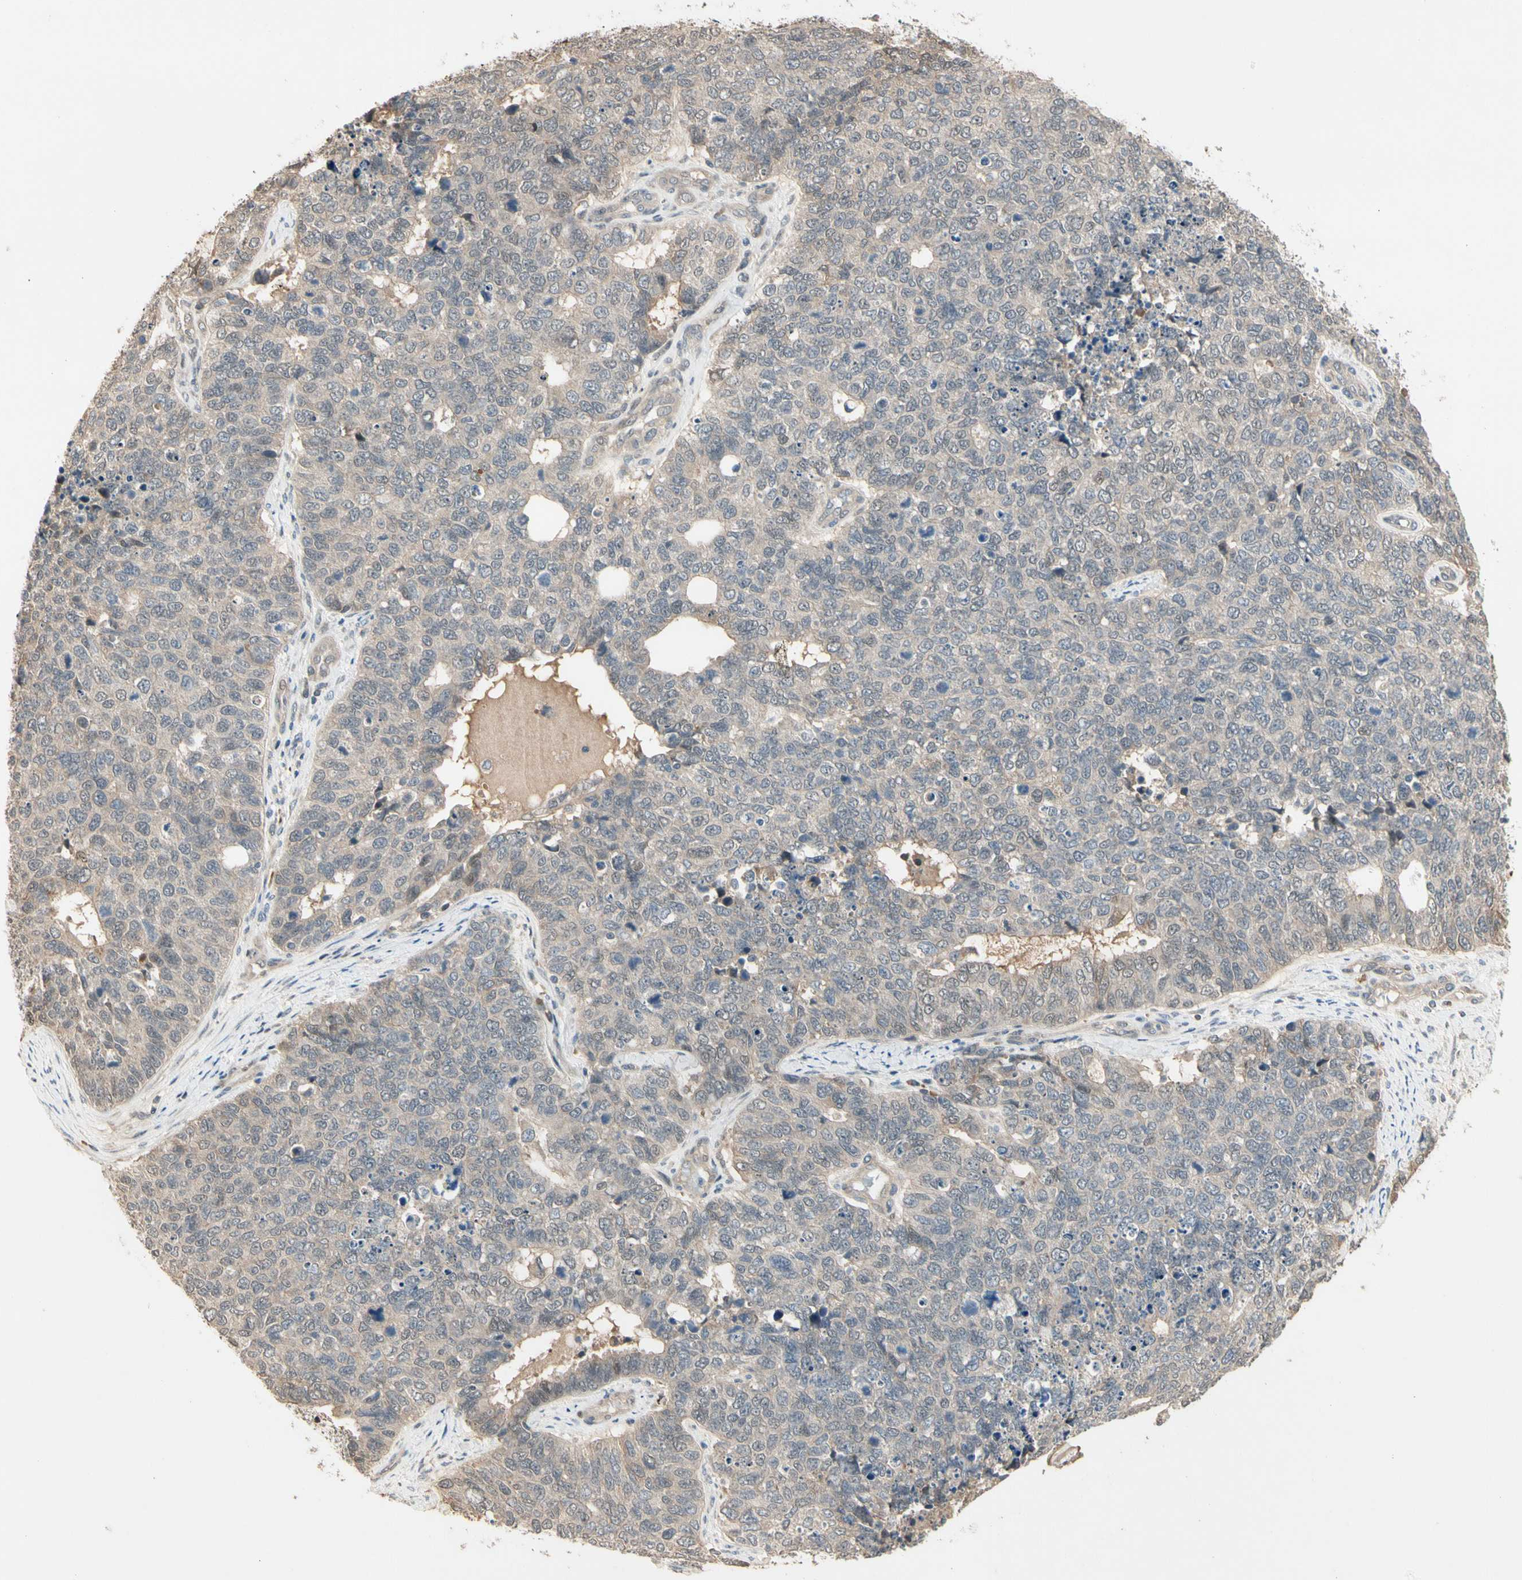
{"staining": {"intensity": "weak", "quantity": "<25%", "location": "cytoplasmic/membranous"}, "tissue": "cervical cancer", "cell_type": "Tumor cells", "image_type": "cancer", "snomed": [{"axis": "morphology", "description": "Squamous cell carcinoma, NOS"}, {"axis": "topography", "description": "Cervix"}], "caption": "This histopathology image is of cervical cancer stained with immunohistochemistry (IHC) to label a protein in brown with the nuclei are counter-stained blue. There is no expression in tumor cells. (DAB (3,3'-diaminobenzidine) IHC visualized using brightfield microscopy, high magnification).", "gene": "ATG4C", "patient": {"sex": "female", "age": 63}}